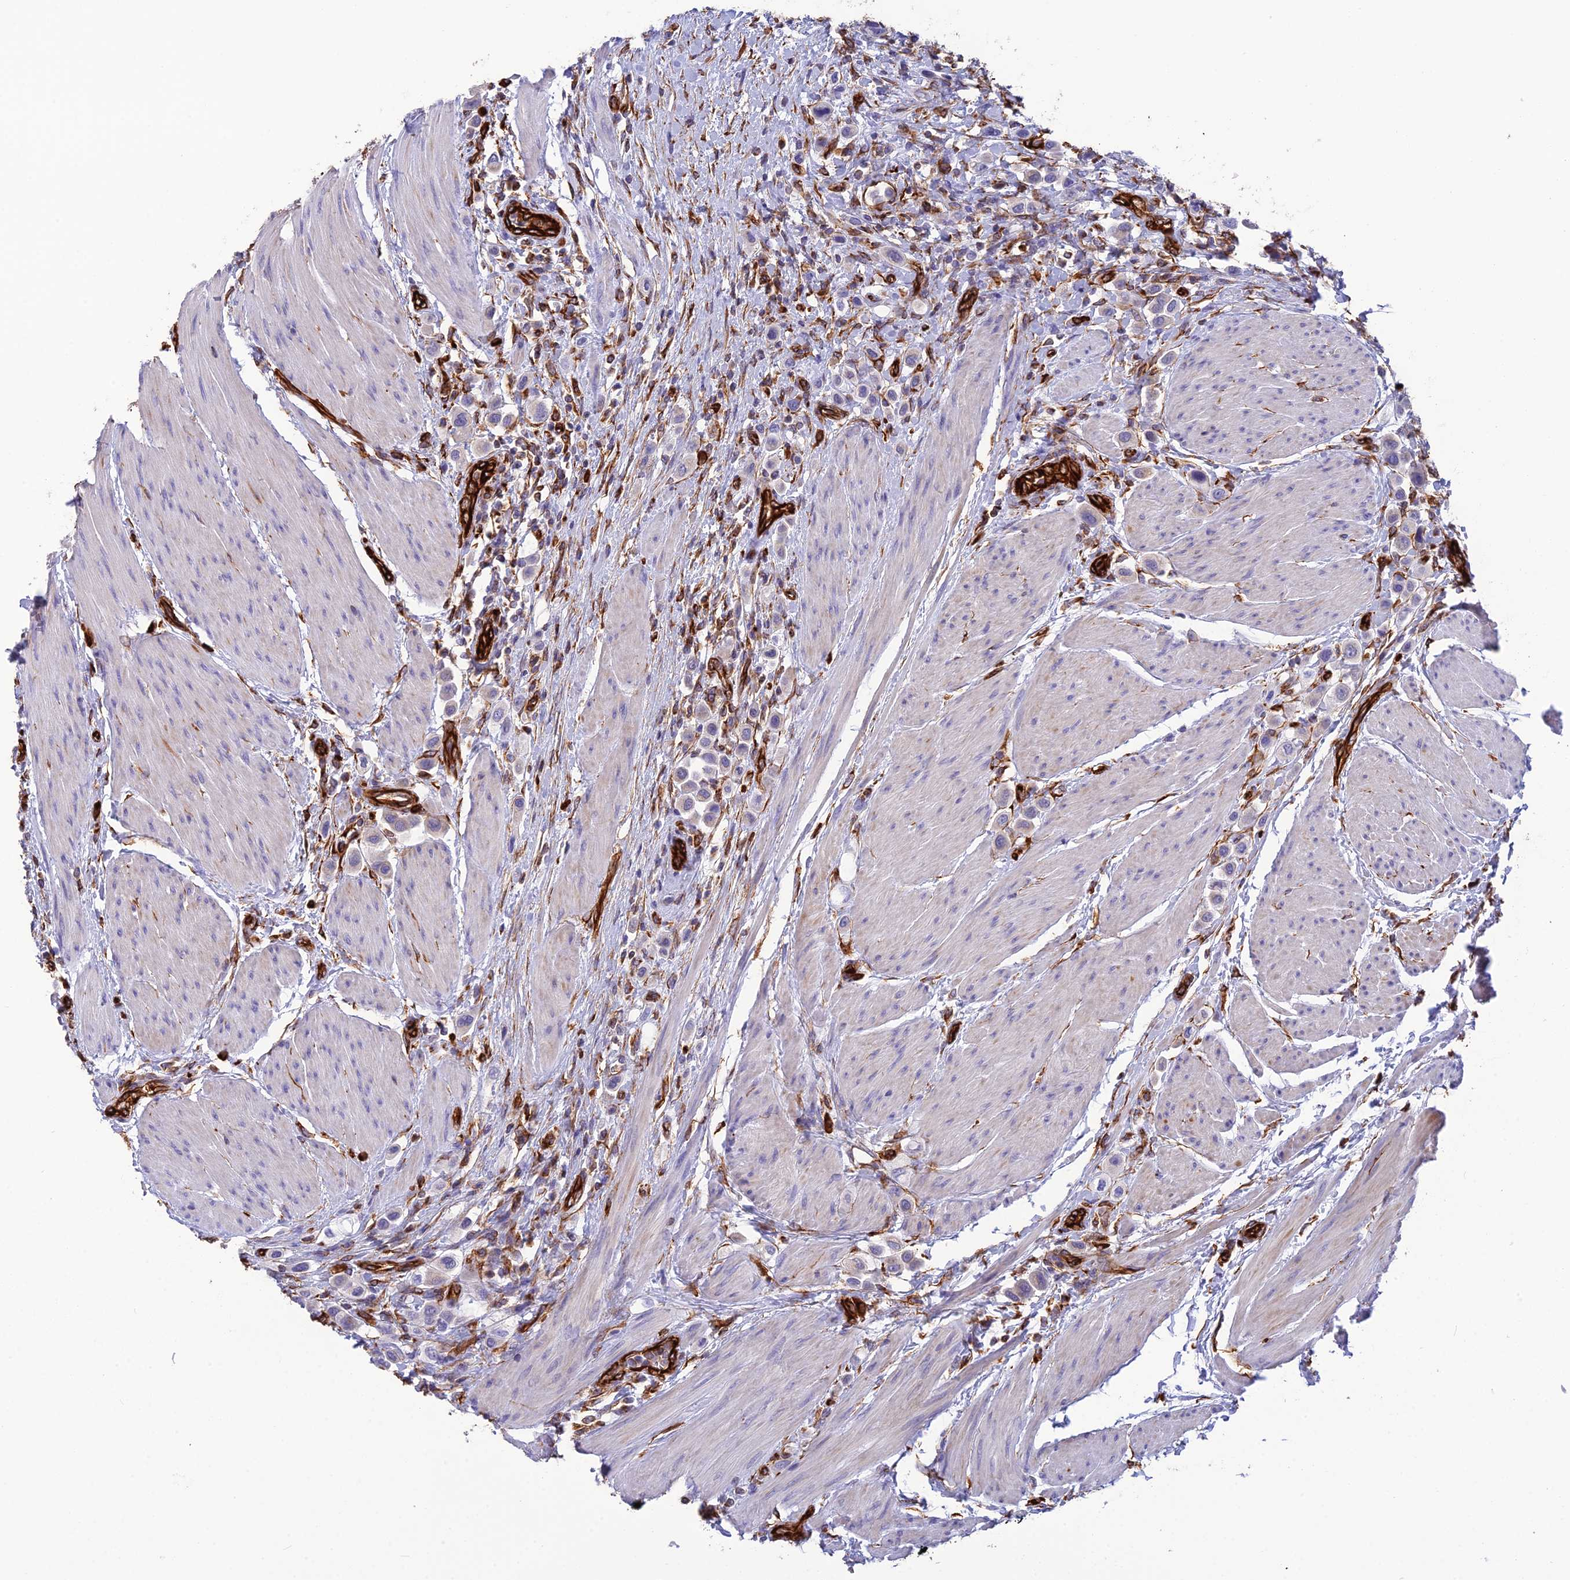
{"staining": {"intensity": "negative", "quantity": "none", "location": "none"}, "tissue": "urothelial cancer", "cell_type": "Tumor cells", "image_type": "cancer", "snomed": [{"axis": "morphology", "description": "Urothelial carcinoma, High grade"}, {"axis": "topography", "description": "Urinary bladder"}], "caption": "Urothelial carcinoma (high-grade) stained for a protein using immunohistochemistry (IHC) demonstrates no positivity tumor cells.", "gene": "FBXL20", "patient": {"sex": "male", "age": 50}}